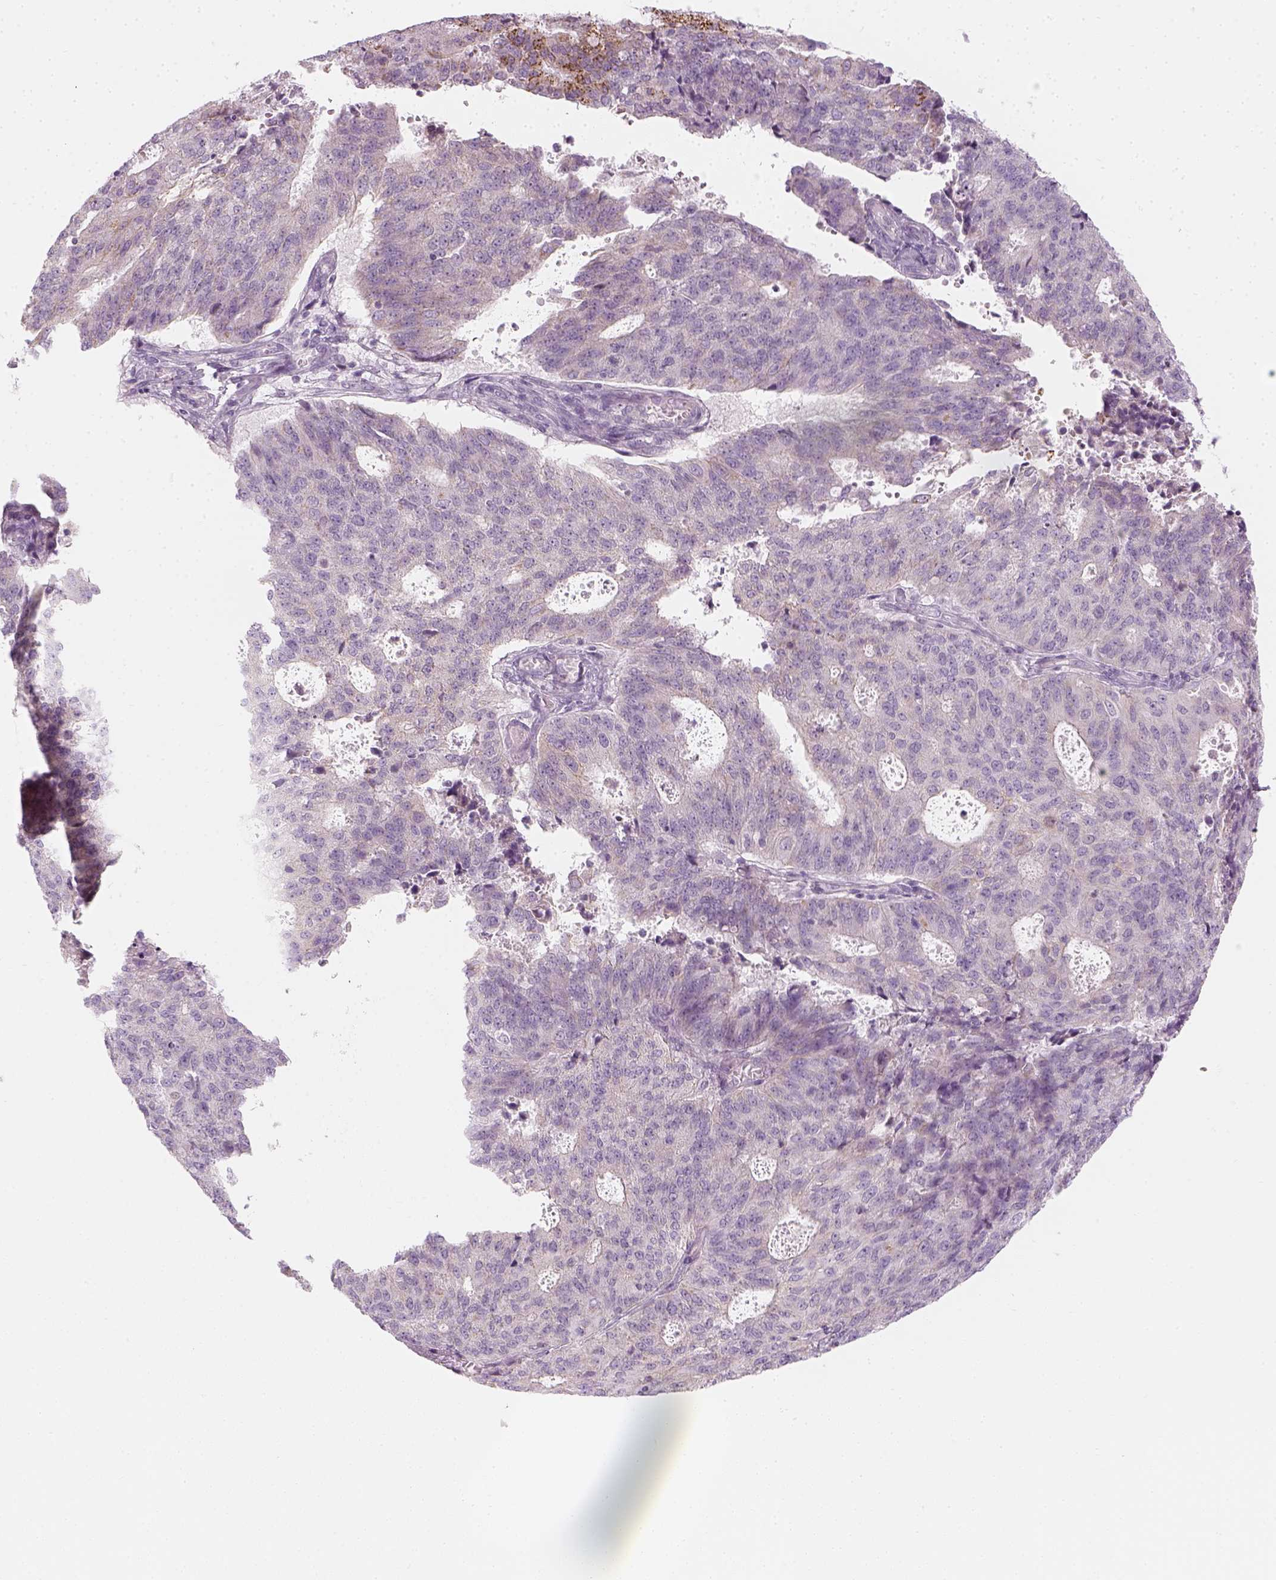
{"staining": {"intensity": "negative", "quantity": "none", "location": "none"}, "tissue": "endometrial cancer", "cell_type": "Tumor cells", "image_type": "cancer", "snomed": [{"axis": "morphology", "description": "Adenocarcinoma, NOS"}, {"axis": "topography", "description": "Endometrium"}], "caption": "Human endometrial adenocarcinoma stained for a protein using immunohistochemistry (IHC) exhibits no staining in tumor cells.", "gene": "PRAME", "patient": {"sex": "female", "age": 82}}